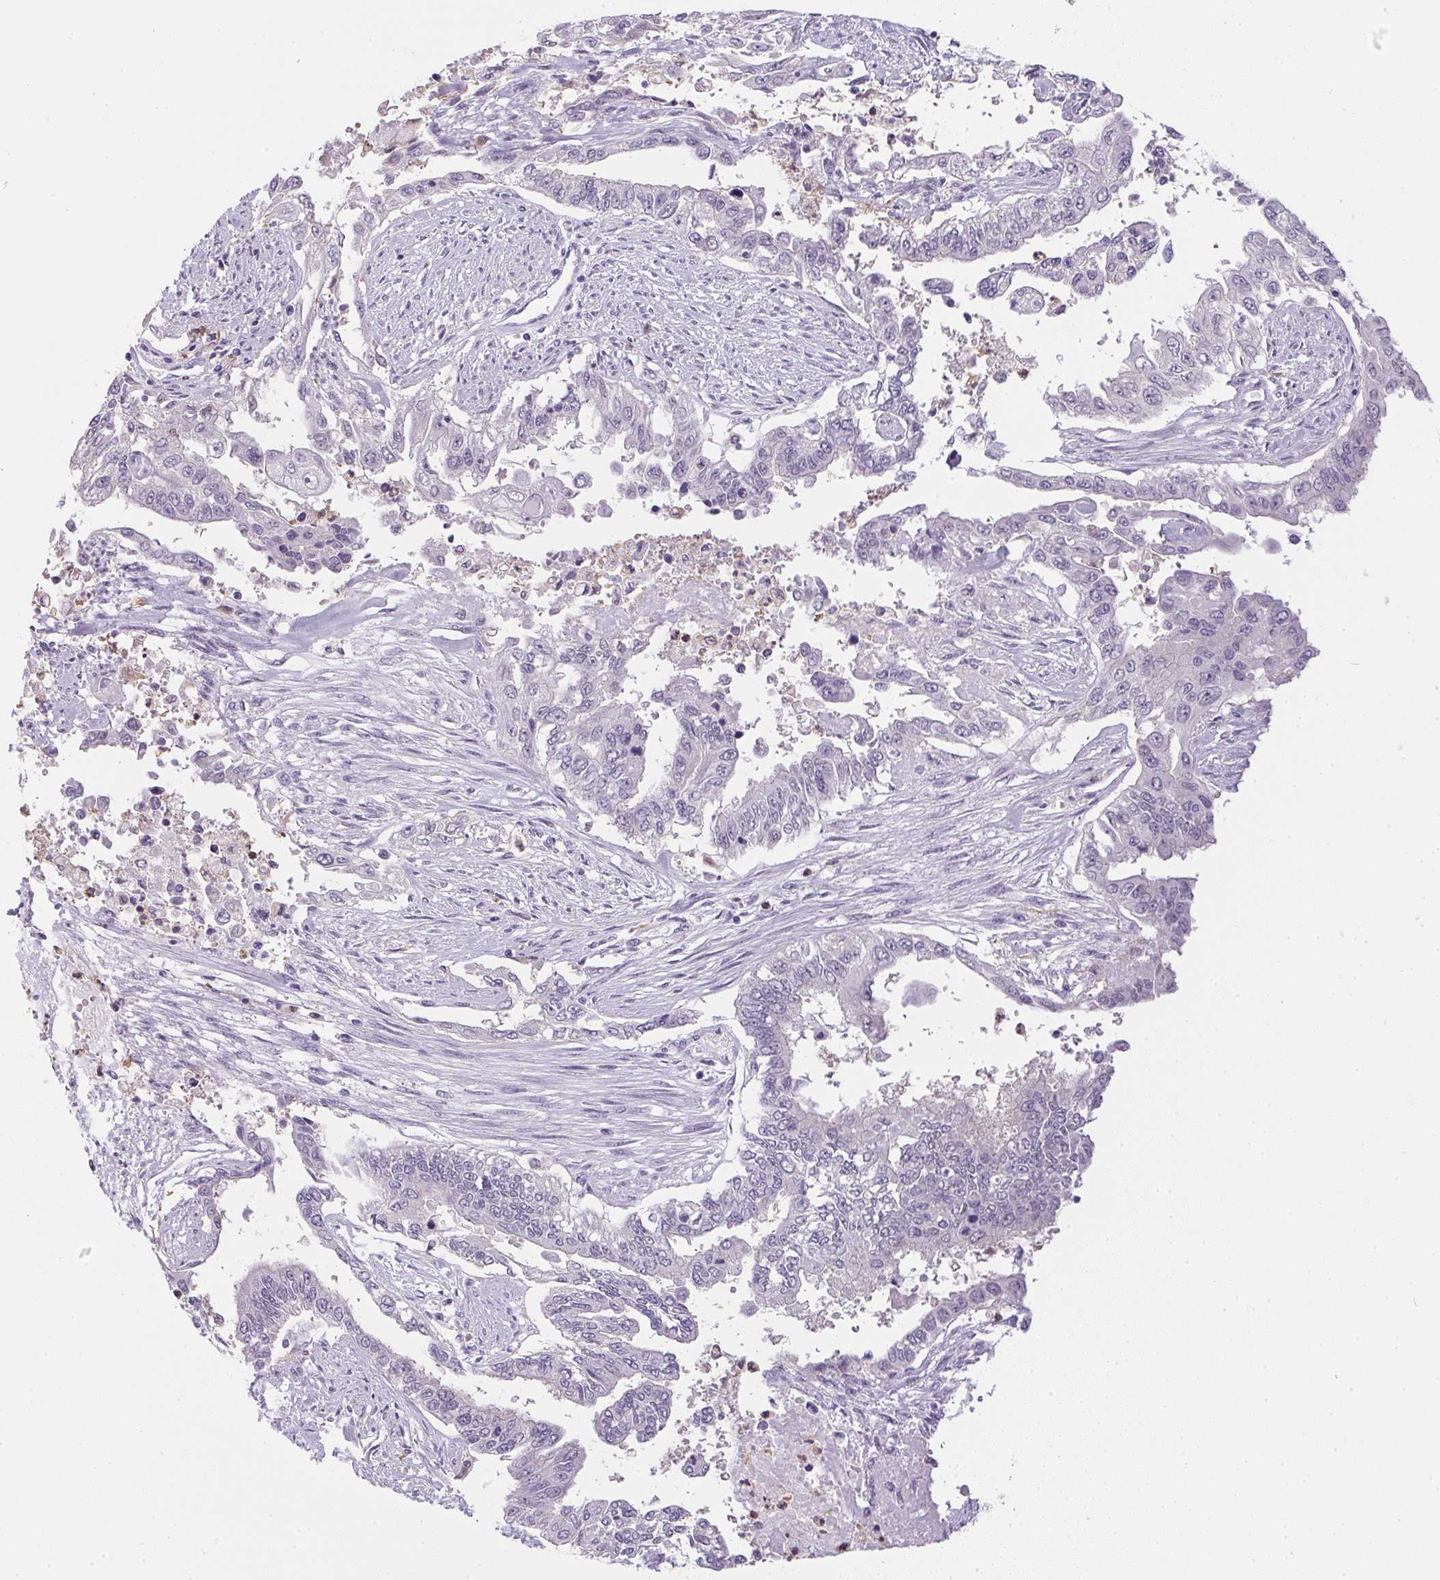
{"staining": {"intensity": "negative", "quantity": "none", "location": "none"}, "tissue": "endometrial cancer", "cell_type": "Tumor cells", "image_type": "cancer", "snomed": [{"axis": "morphology", "description": "Adenocarcinoma, NOS"}, {"axis": "topography", "description": "Uterus"}], "caption": "High magnification brightfield microscopy of endometrial adenocarcinoma stained with DAB (3,3'-diaminobenzidine) (brown) and counterstained with hematoxylin (blue): tumor cells show no significant staining.", "gene": "DNAJC5G", "patient": {"sex": "female", "age": 59}}